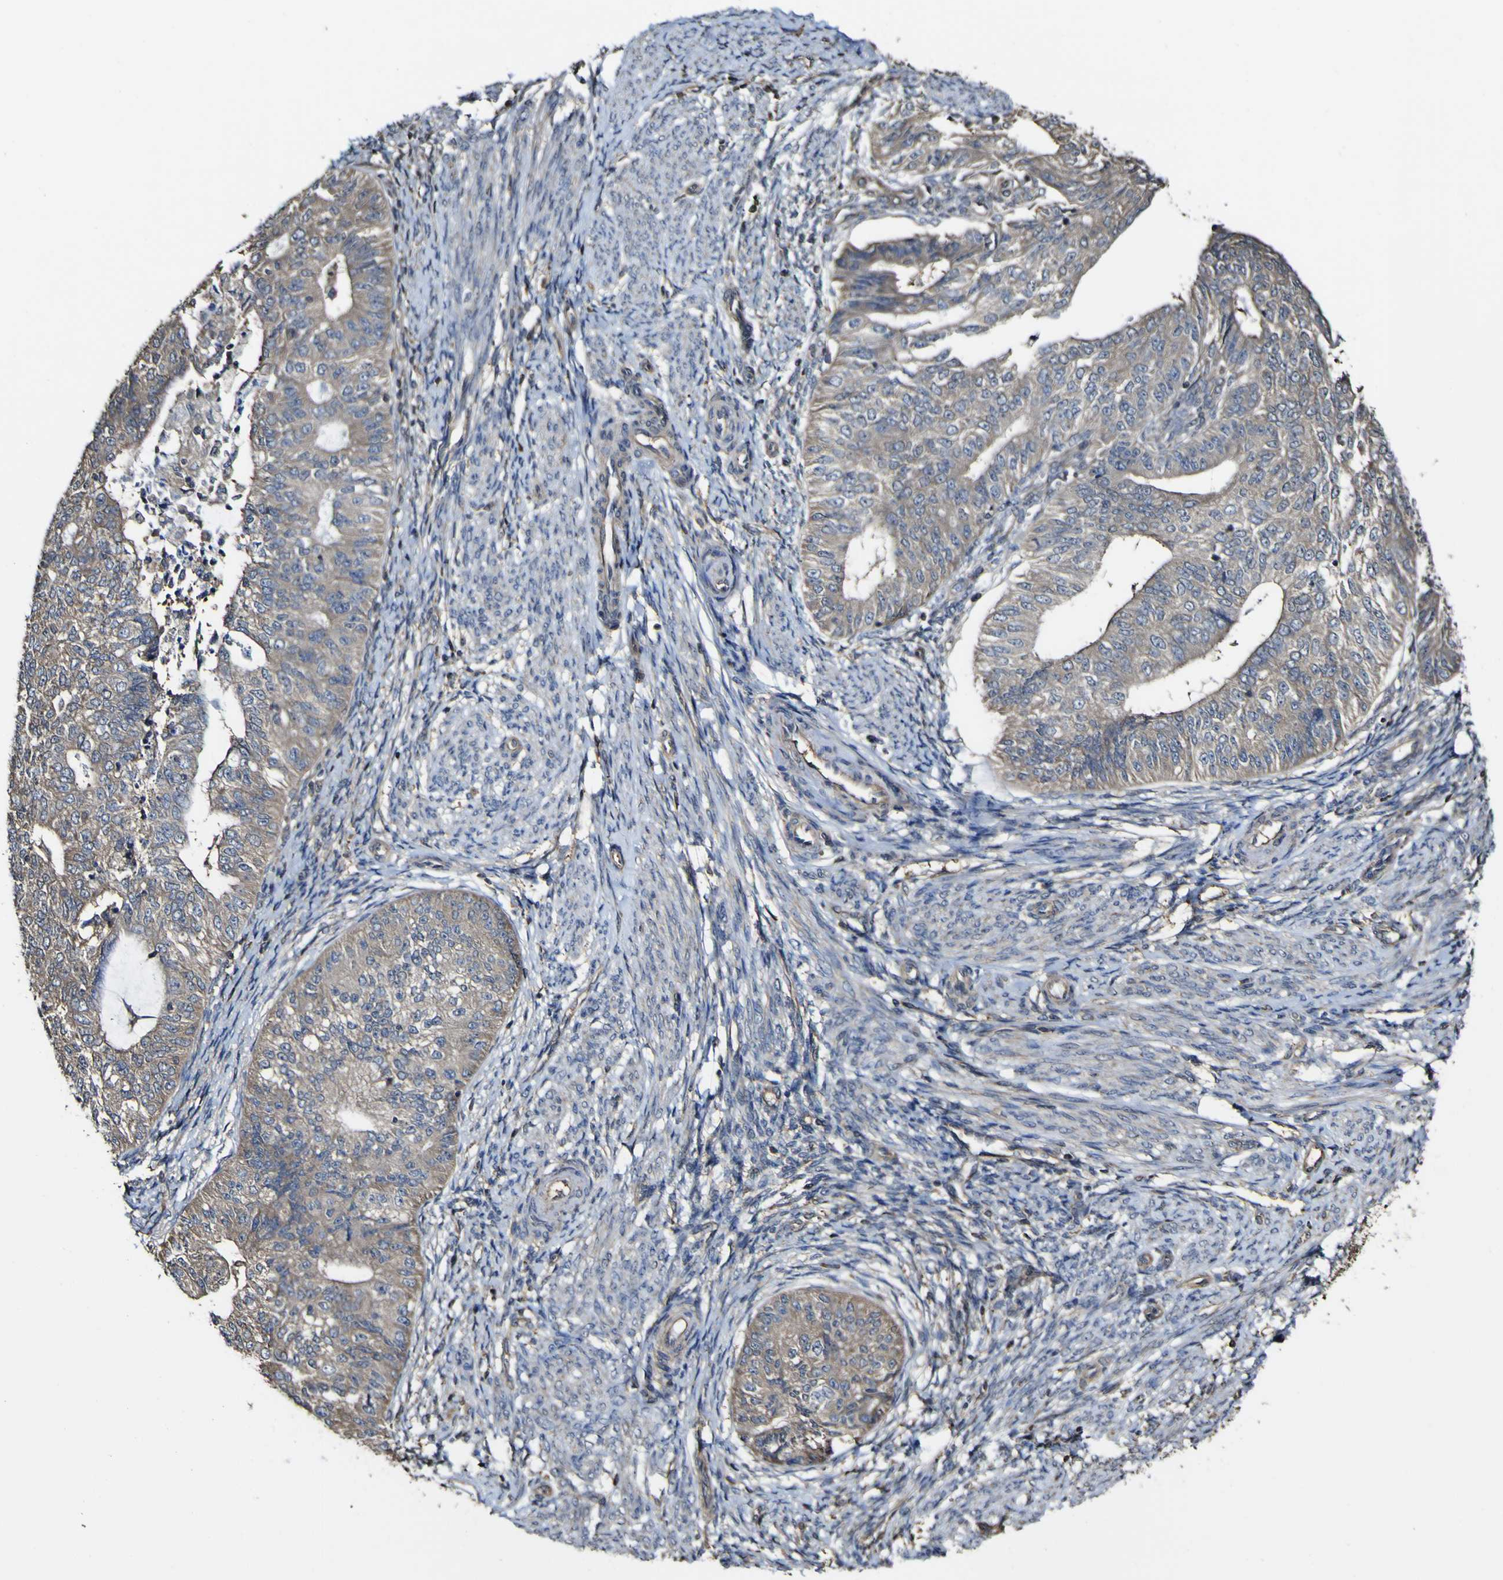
{"staining": {"intensity": "moderate", "quantity": ">75%", "location": "cytoplasmic/membranous"}, "tissue": "endometrial cancer", "cell_type": "Tumor cells", "image_type": "cancer", "snomed": [{"axis": "morphology", "description": "Adenocarcinoma, NOS"}, {"axis": "topography", "description": "Endometrium"}], "caption": "Immunohistochemical staining of human endometrial adenocarcinoma demonstrates medium levels of moderate cytoplasmic/membranous positivity in about >75% of tumor cells.", "gene": "PTPRR", "patient": {"sex": "female", "age": 32}}